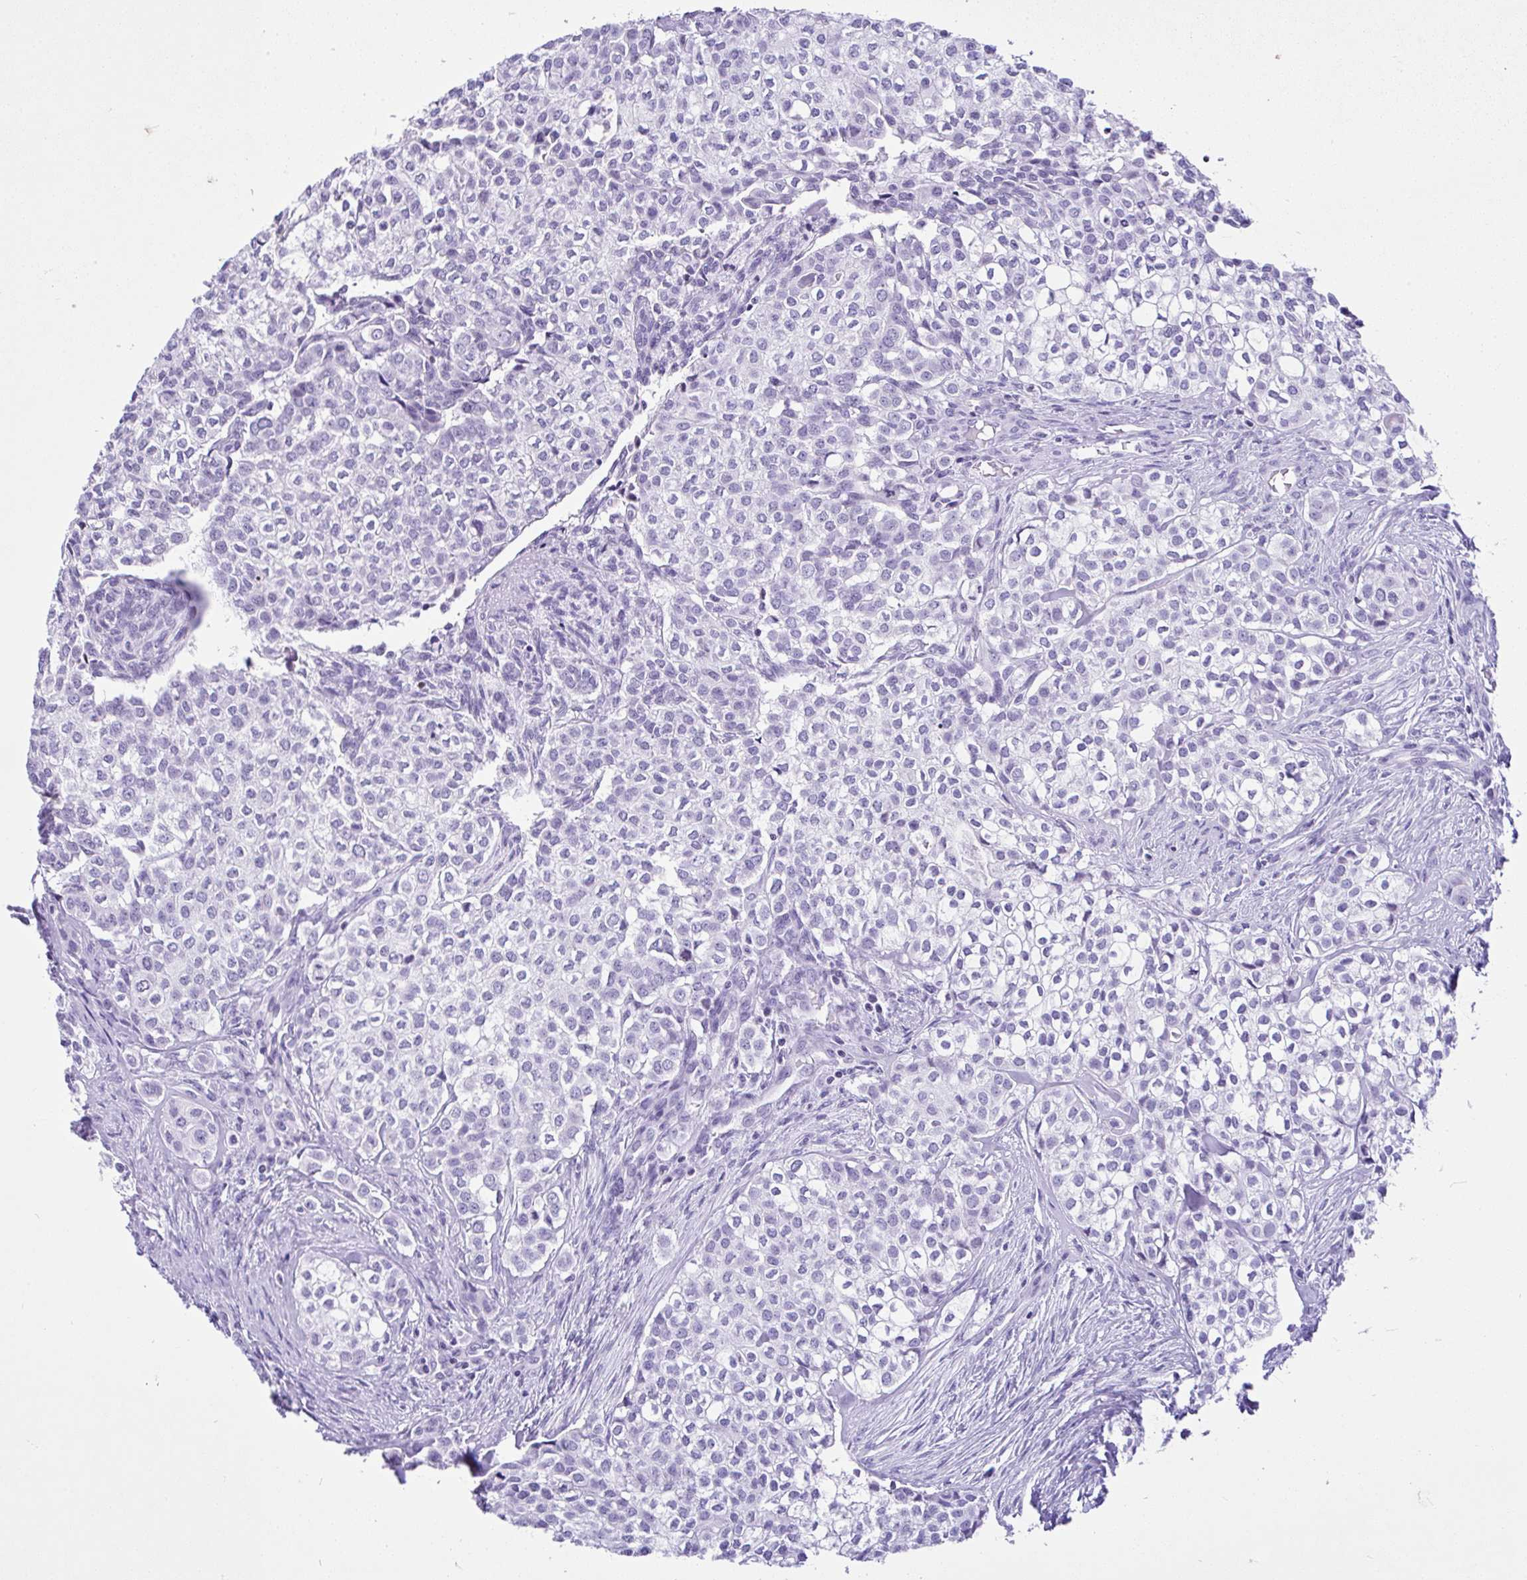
{"staining": {"intensity": "negative", "quantity": "none", "location": "none"}, "tissue": "head and neck cancer", "cell_type": "Tumor cells", "image_type": "cancer", "snomed": [{"axis": "morphology", "description": "Adenocarcinoma, NOS"}, {"axis": "topography", "description": "Head-Neck"}], "caption": "This photomicrograph is of head and neck cancer (adenocarcinoma) stained with immunohistochemistry to label a protein in brown with the nuclei are counter-stained blue. There is no staining in tumor cells.", "gene": "KRT27", "patient": {"sex": "male", "age": 81}}